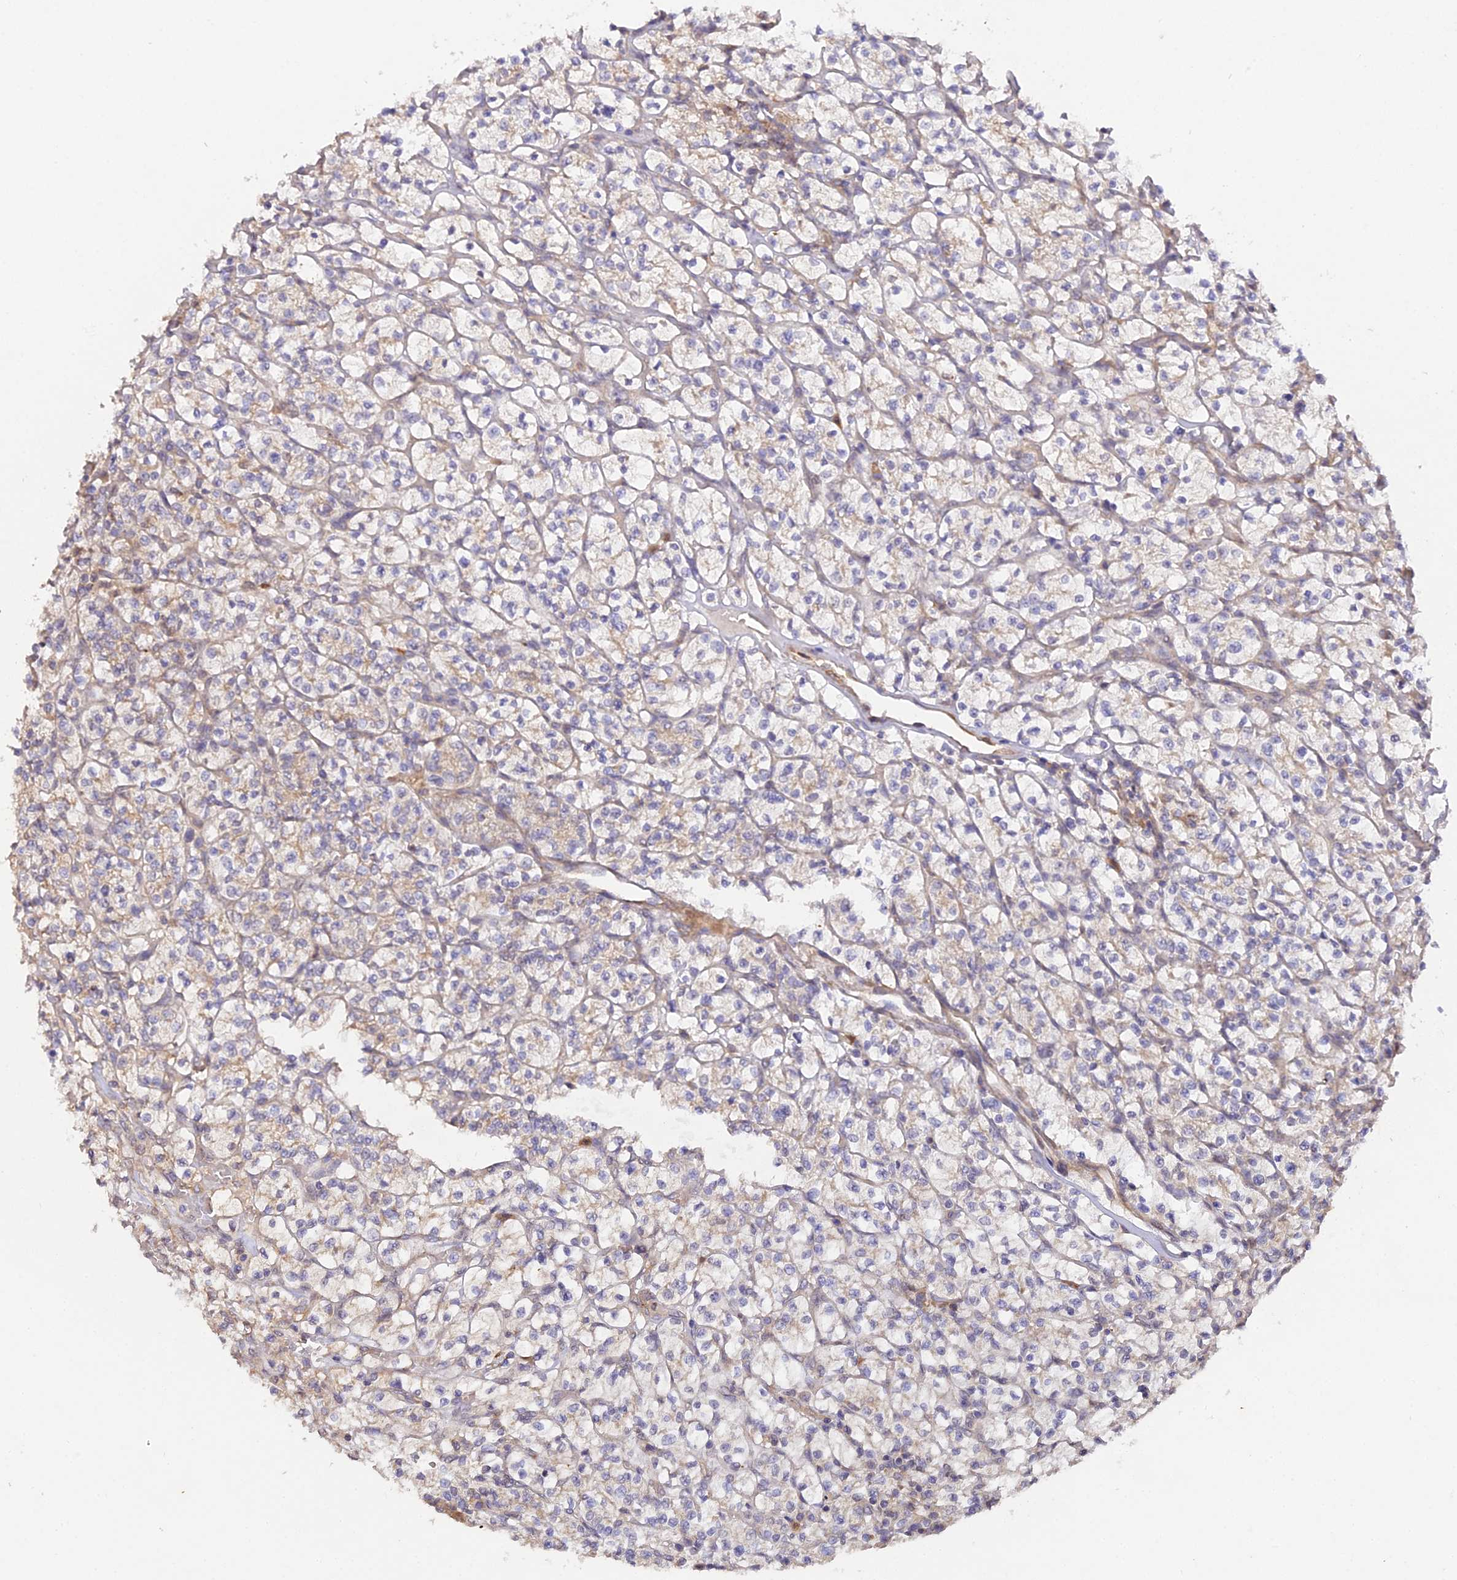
{"staining": {"intensity": "weak", "quantity": "<25%", "location": "cytoplasmic/membranous"}, "tissue": "renal cancer", "cell_type": "Tumor cells", "image_type": "cancer", "snomed": [{"axis": "morphology", "description": "Adenocarcinoma, NOS"}, {"axis": "topography", "description": "Kidney"}], "caption": "Immunohistochemistry of human renal cancer (adenocarcinoma) shows no positivity in tumor cells. (DAB (3,3'-diaminobenzidine) immunohistochemistry (IHC) visualized using brightfield microscopy, high magnification).", "gene": "TRIM26", "patient": {"sex": "female", "age": 64}}